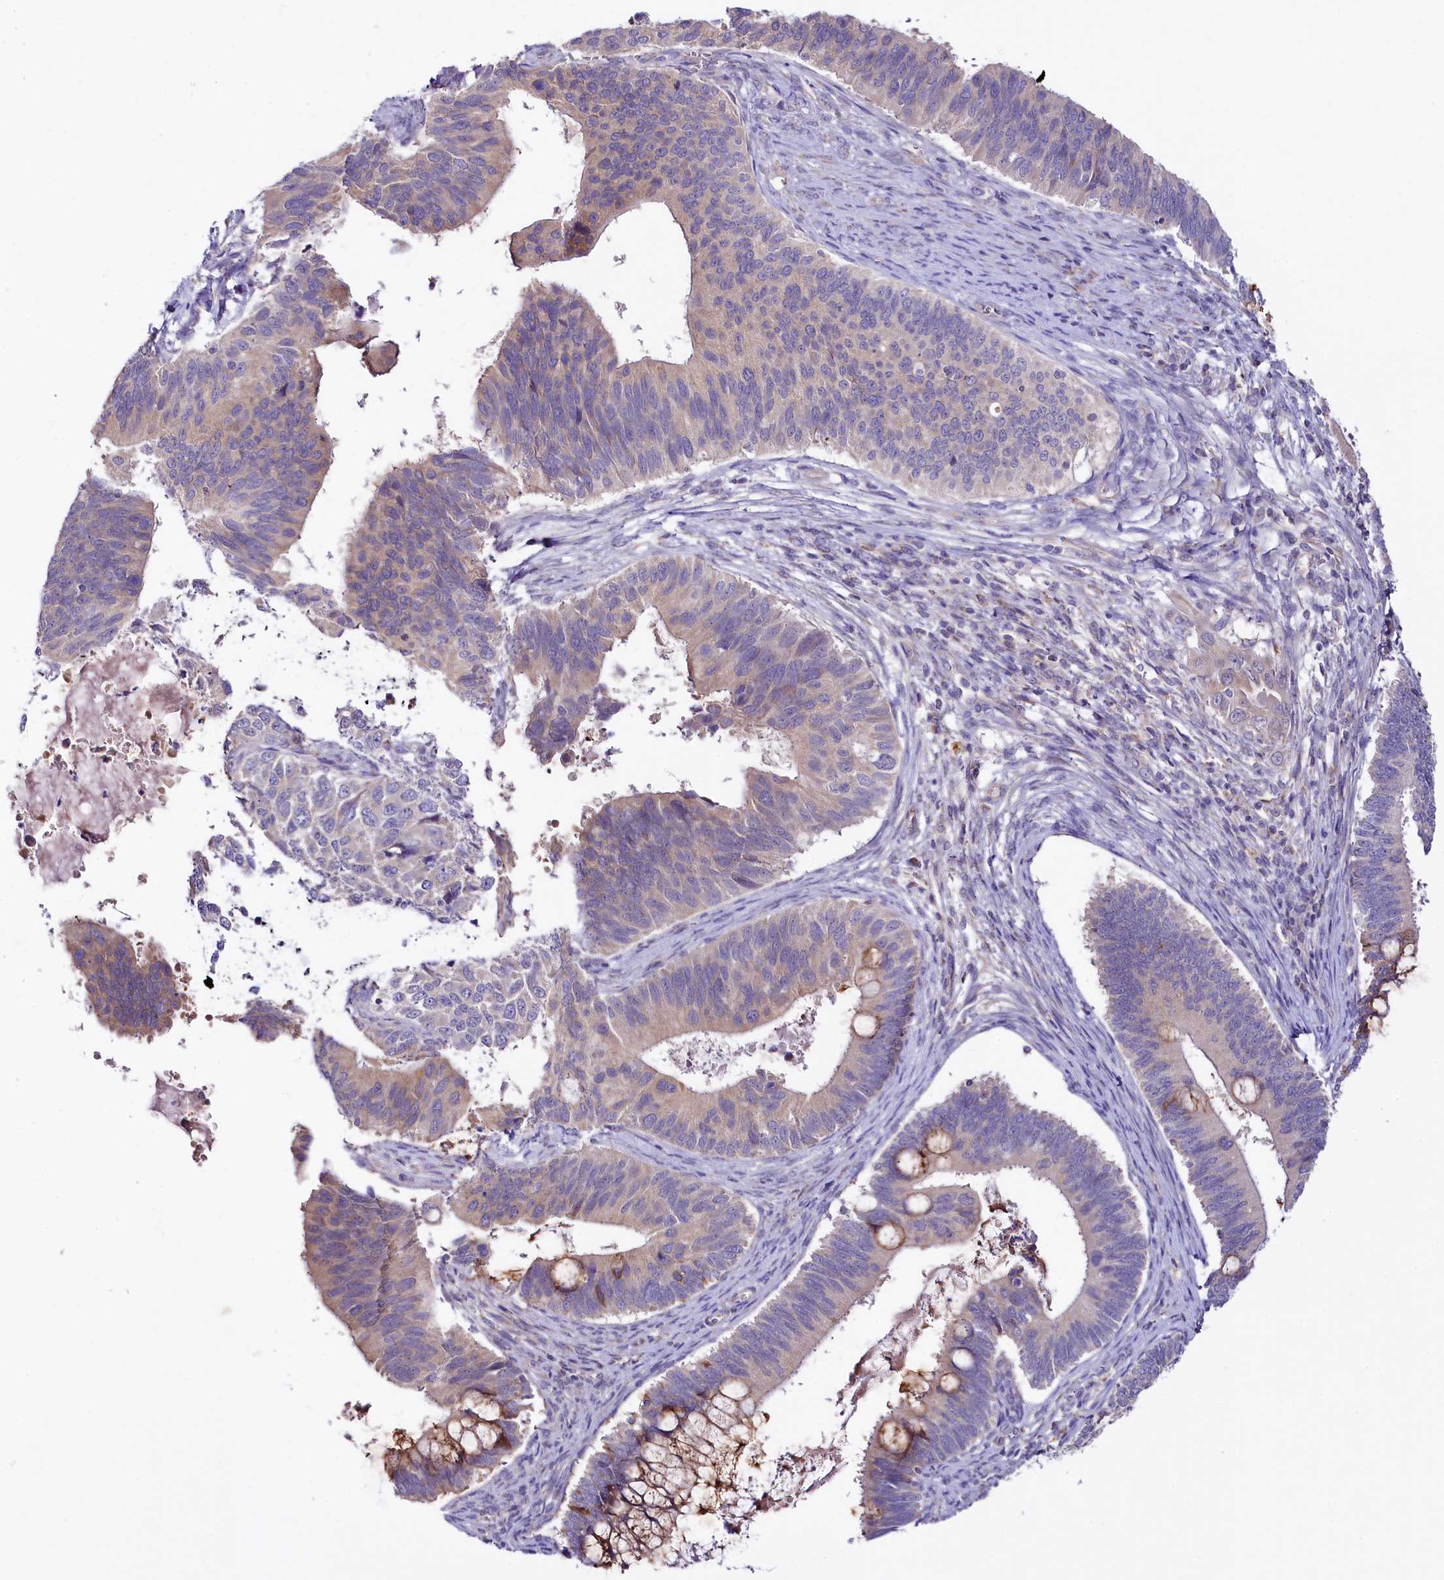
{"staining": {"intensity": "weak", "quantity": ">75%", "location": "cytoplasmic/membranous"}, "tissue": "cervical cancer", "cell_type": "Tumor cells", "image_type": "cancer", "snomed": [{"axis": "morphology", "description": "Adenocarcinoma, NOS"}, {"axis": "topography", "description": "Cervix"}], "caption": "An immunohistochemistry (IHC) histopathology image of tumor tissue is shown. Protein staining in brown highlights weak cytoplasmic/membranous positivity in adenocarcinoma (cervical) within tumor cells.", "gene": "CEP295", "patient": {"sex": "female", "age": 42}}